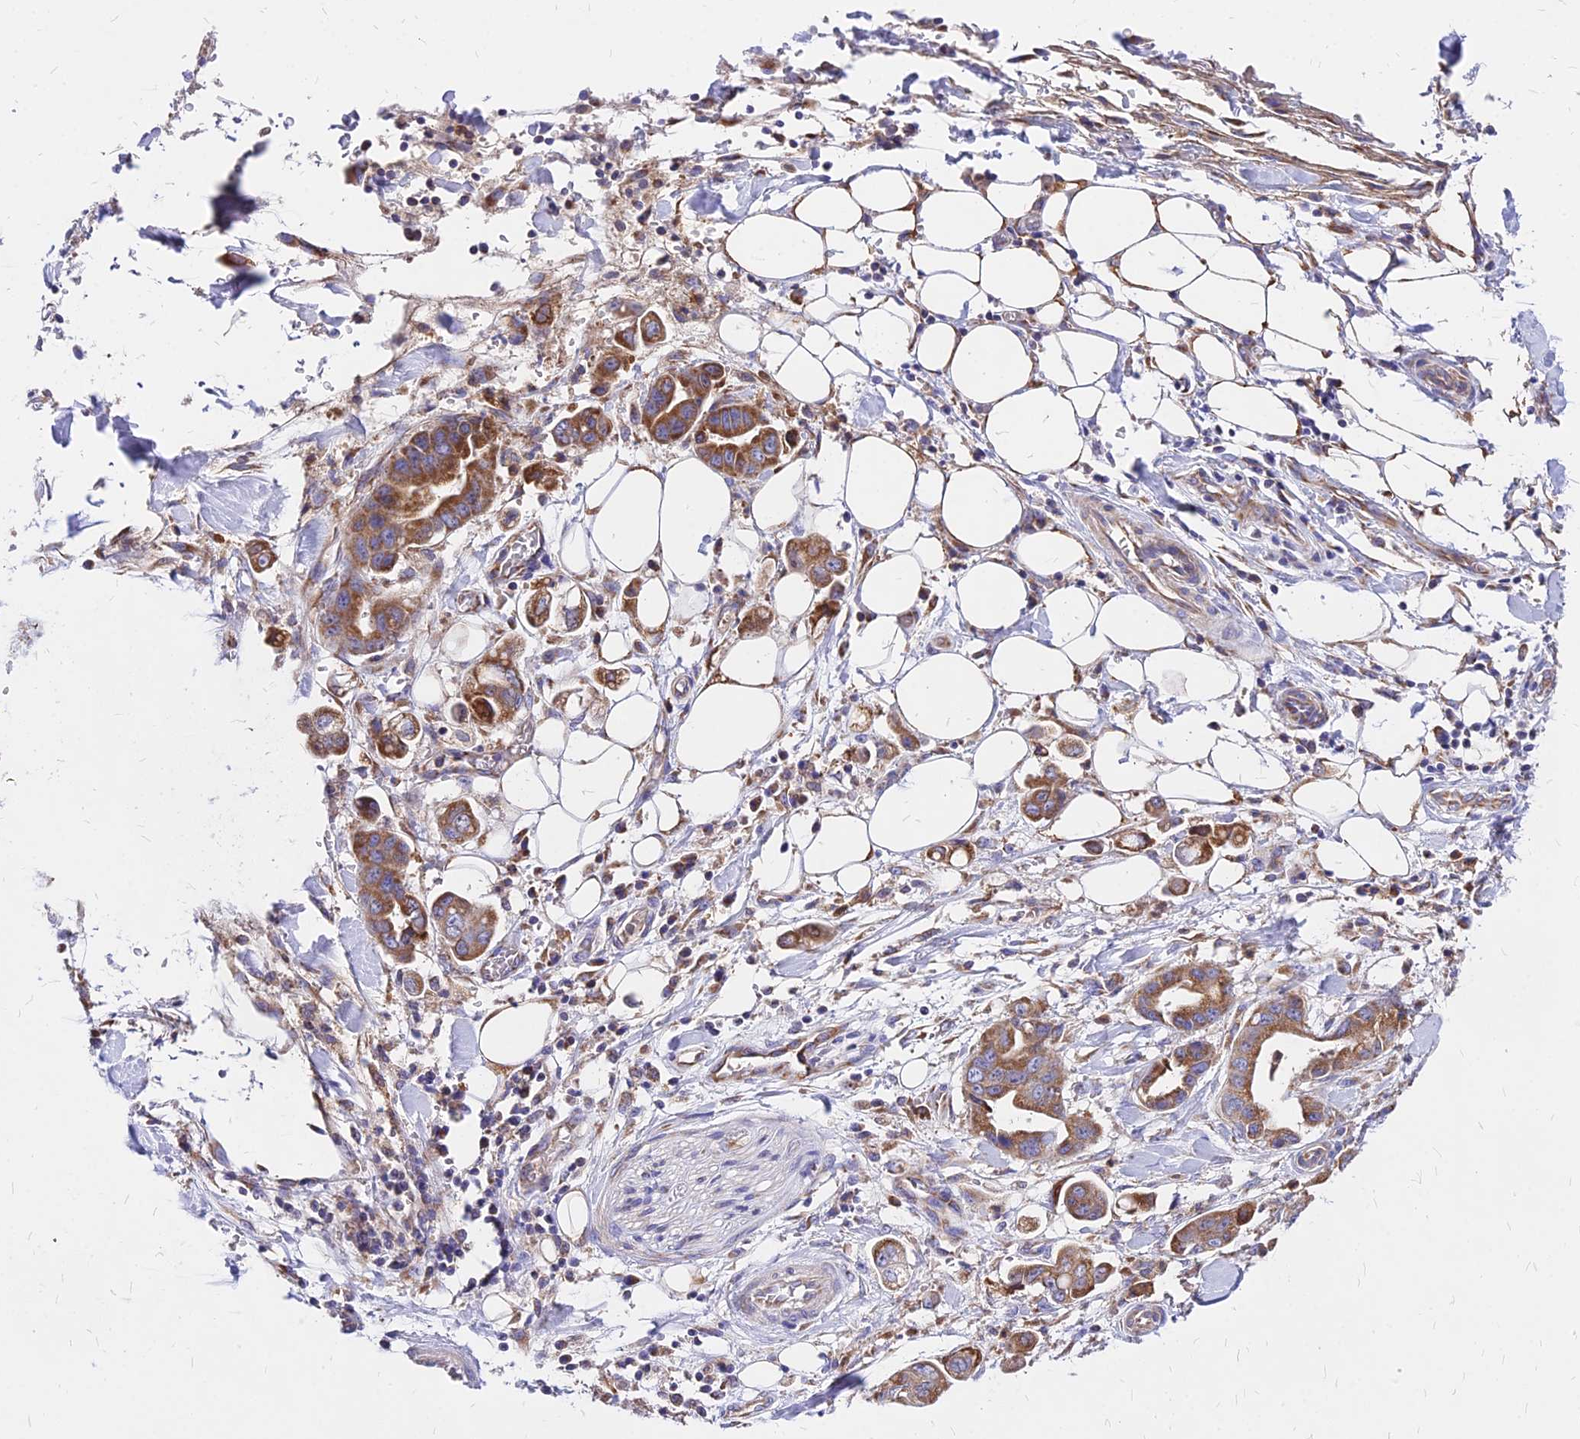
{"staining": {"intensity": "moderate", "quantity": ">75%", "location": "cytoplasmic/membranous"}, "tissue": "stomach cancer", "cell_type": "Tumor cells", "image_type": "cancer", "snomed": [{"axis": "morphology", "description": "Adenocarcinoma, NOS"}, {"axis": "topography", "description": "Stomach"}], "caption": "This photomicrograph shows immunohistochemistry staining of human adenocarcinoma (stomach), with medium moderate cytoplasmic/membranous expression in approximately >75% of tumor cells.", "gene": "MRPL3", "patient": {"sex": "male", "age": 62}}